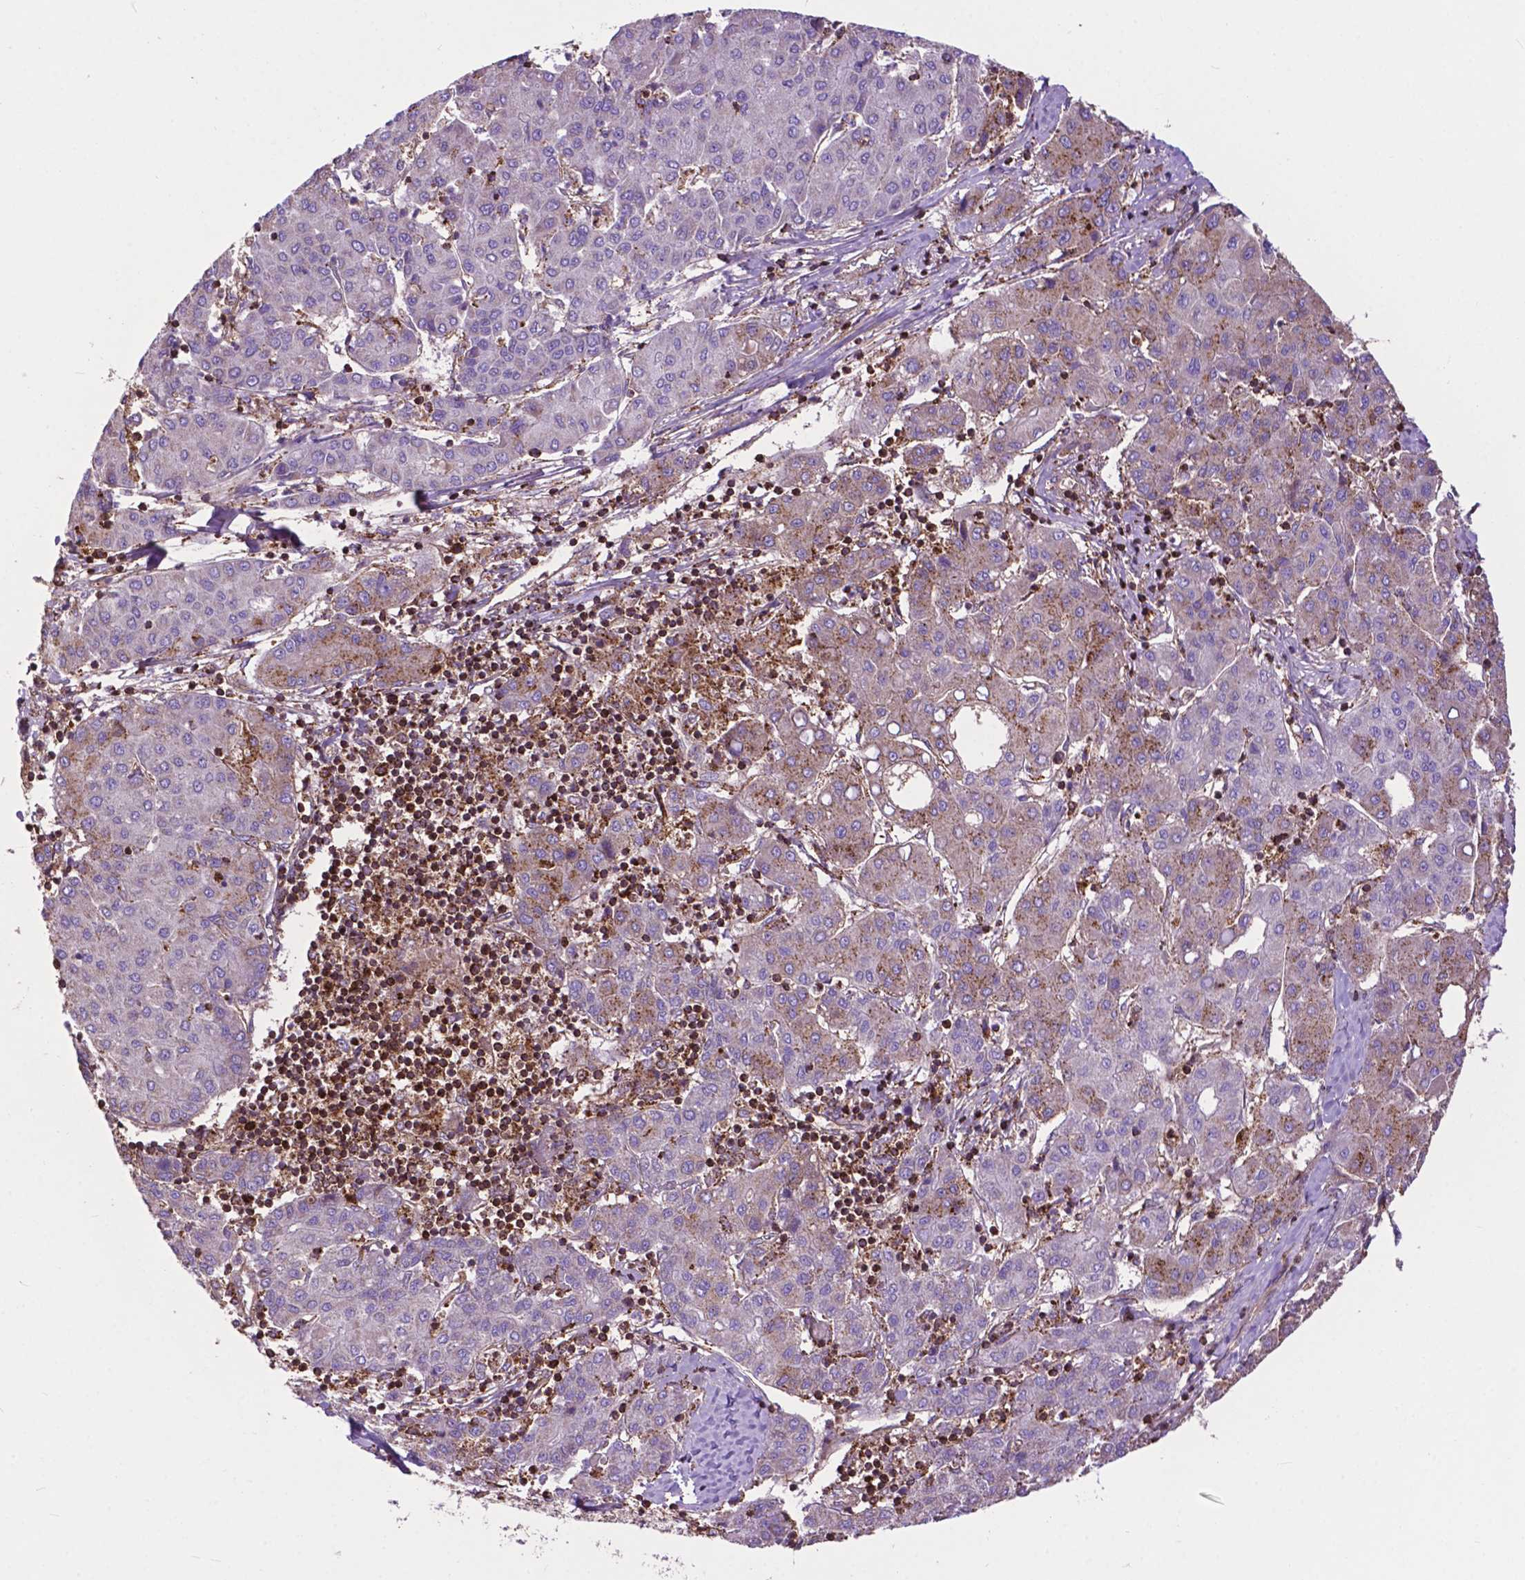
{"staining": {"intensity": "moderate", "quantity": "25%-75%", "location": "cytoplasmic/membranous"}, "tissue": "liver cancer", "cell_type": "Tumor cells", "image_type": "cancer", "snomed": [{"axis": "morphology", "description": "Carcinoma, Hepatocellular, NOS"}, {"axis": "topography", "description": "Liver"}], "caption": "Liver hepatocellular carcinoma stained for a protein shows moderate cytoplasmic/membranous positivity in tumor cells.", "gene": "CHMP4A", "patient": {"sex": "male", "age": 65}}